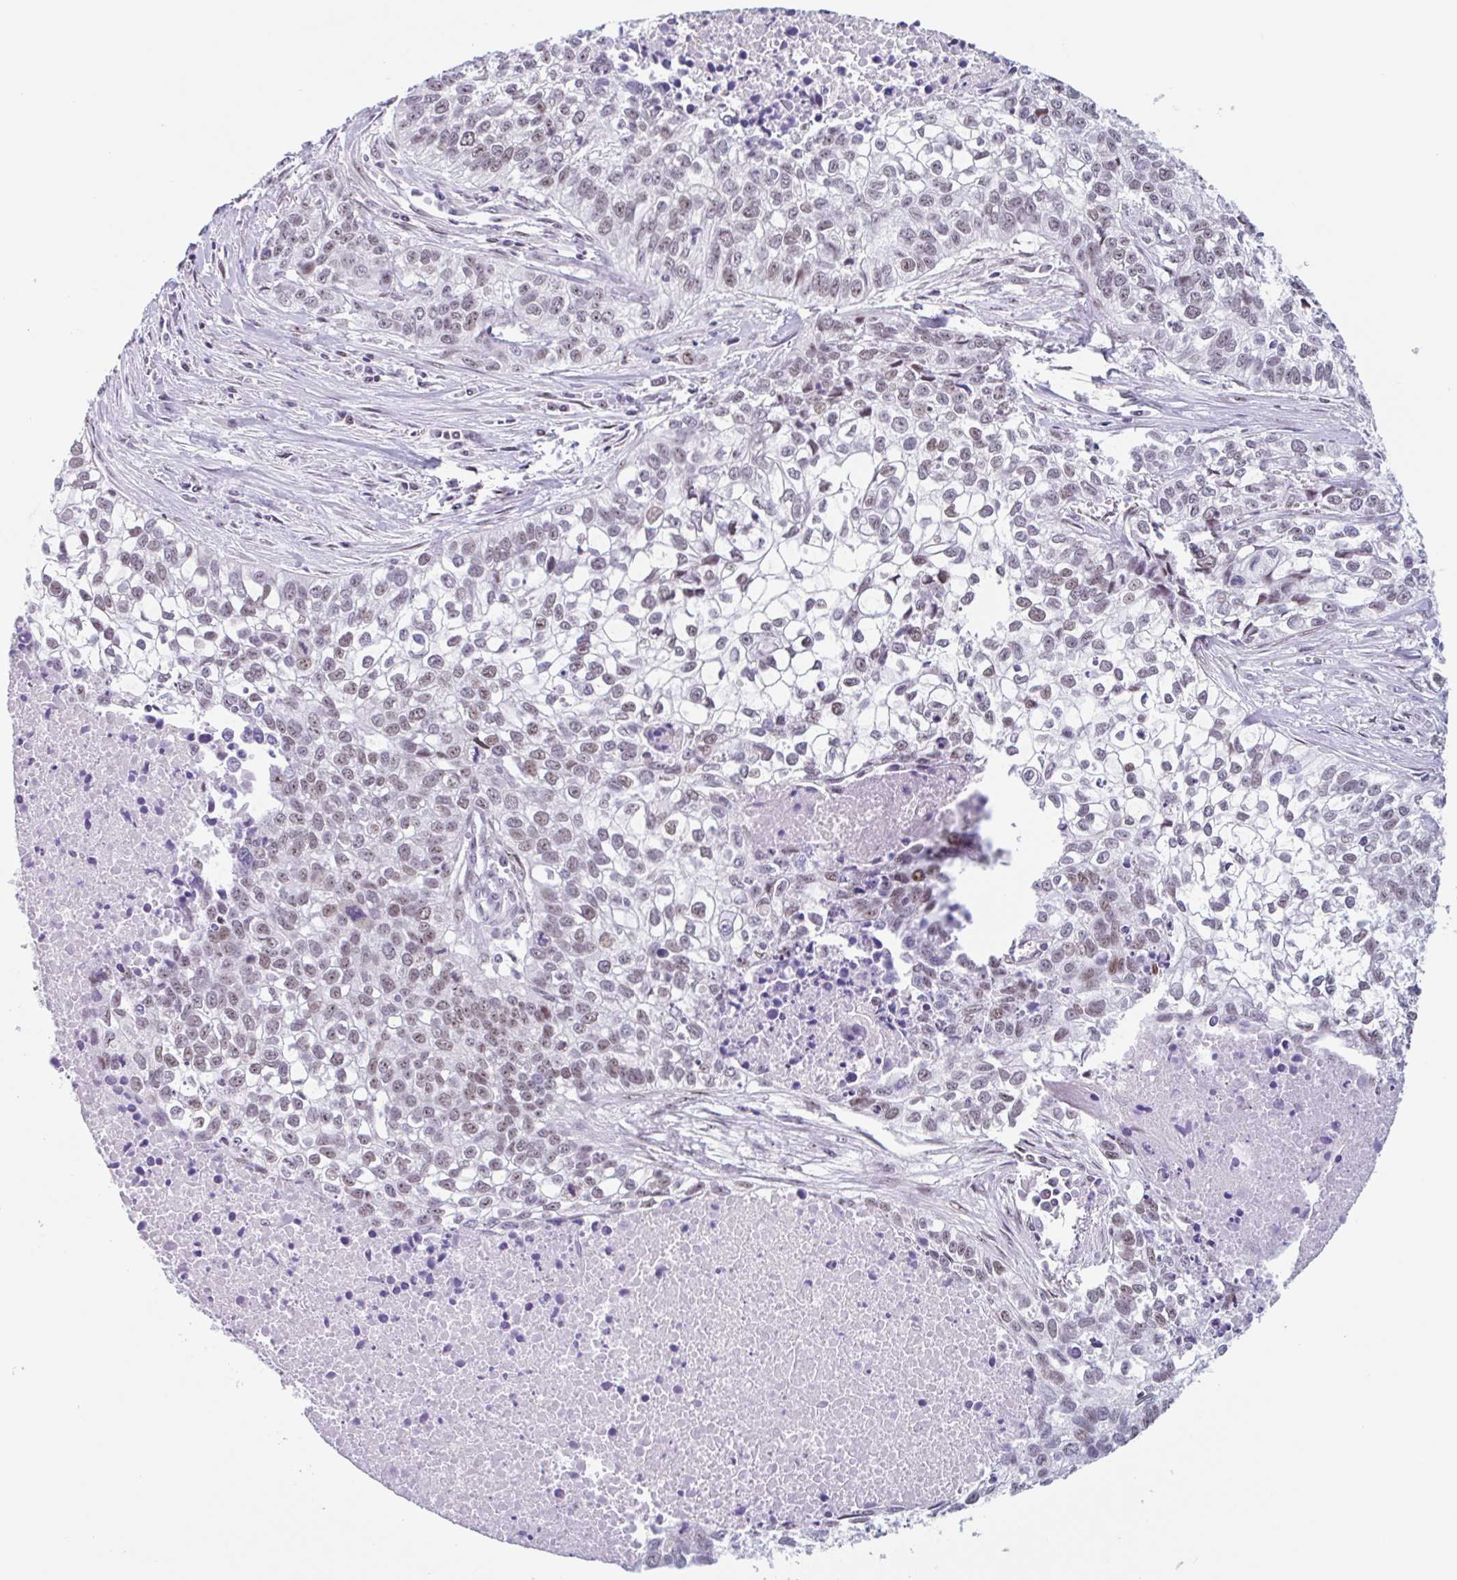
{"staining": {"intensity": "moderate", "quantity": ">75%", "location": "nuclear"}, "tissue": "lung cancer", "cell_type": "Tumor cells", "image_type": "cancer", "snomed": [{"axis": "morphology", "description": "Squamous cell carcinoma, NOS"}, {"axis": "topography", "description": "Lung"}], "caption": "Immunohistochemistry (IHC) (DAB) staining of human squamous cell carcinoma (lung) demonstrates moderate nuclear protein positivity in about >75% of tumor cells.", "gene": "LENG9", "patient": {"sex": "male", "age": 74}}